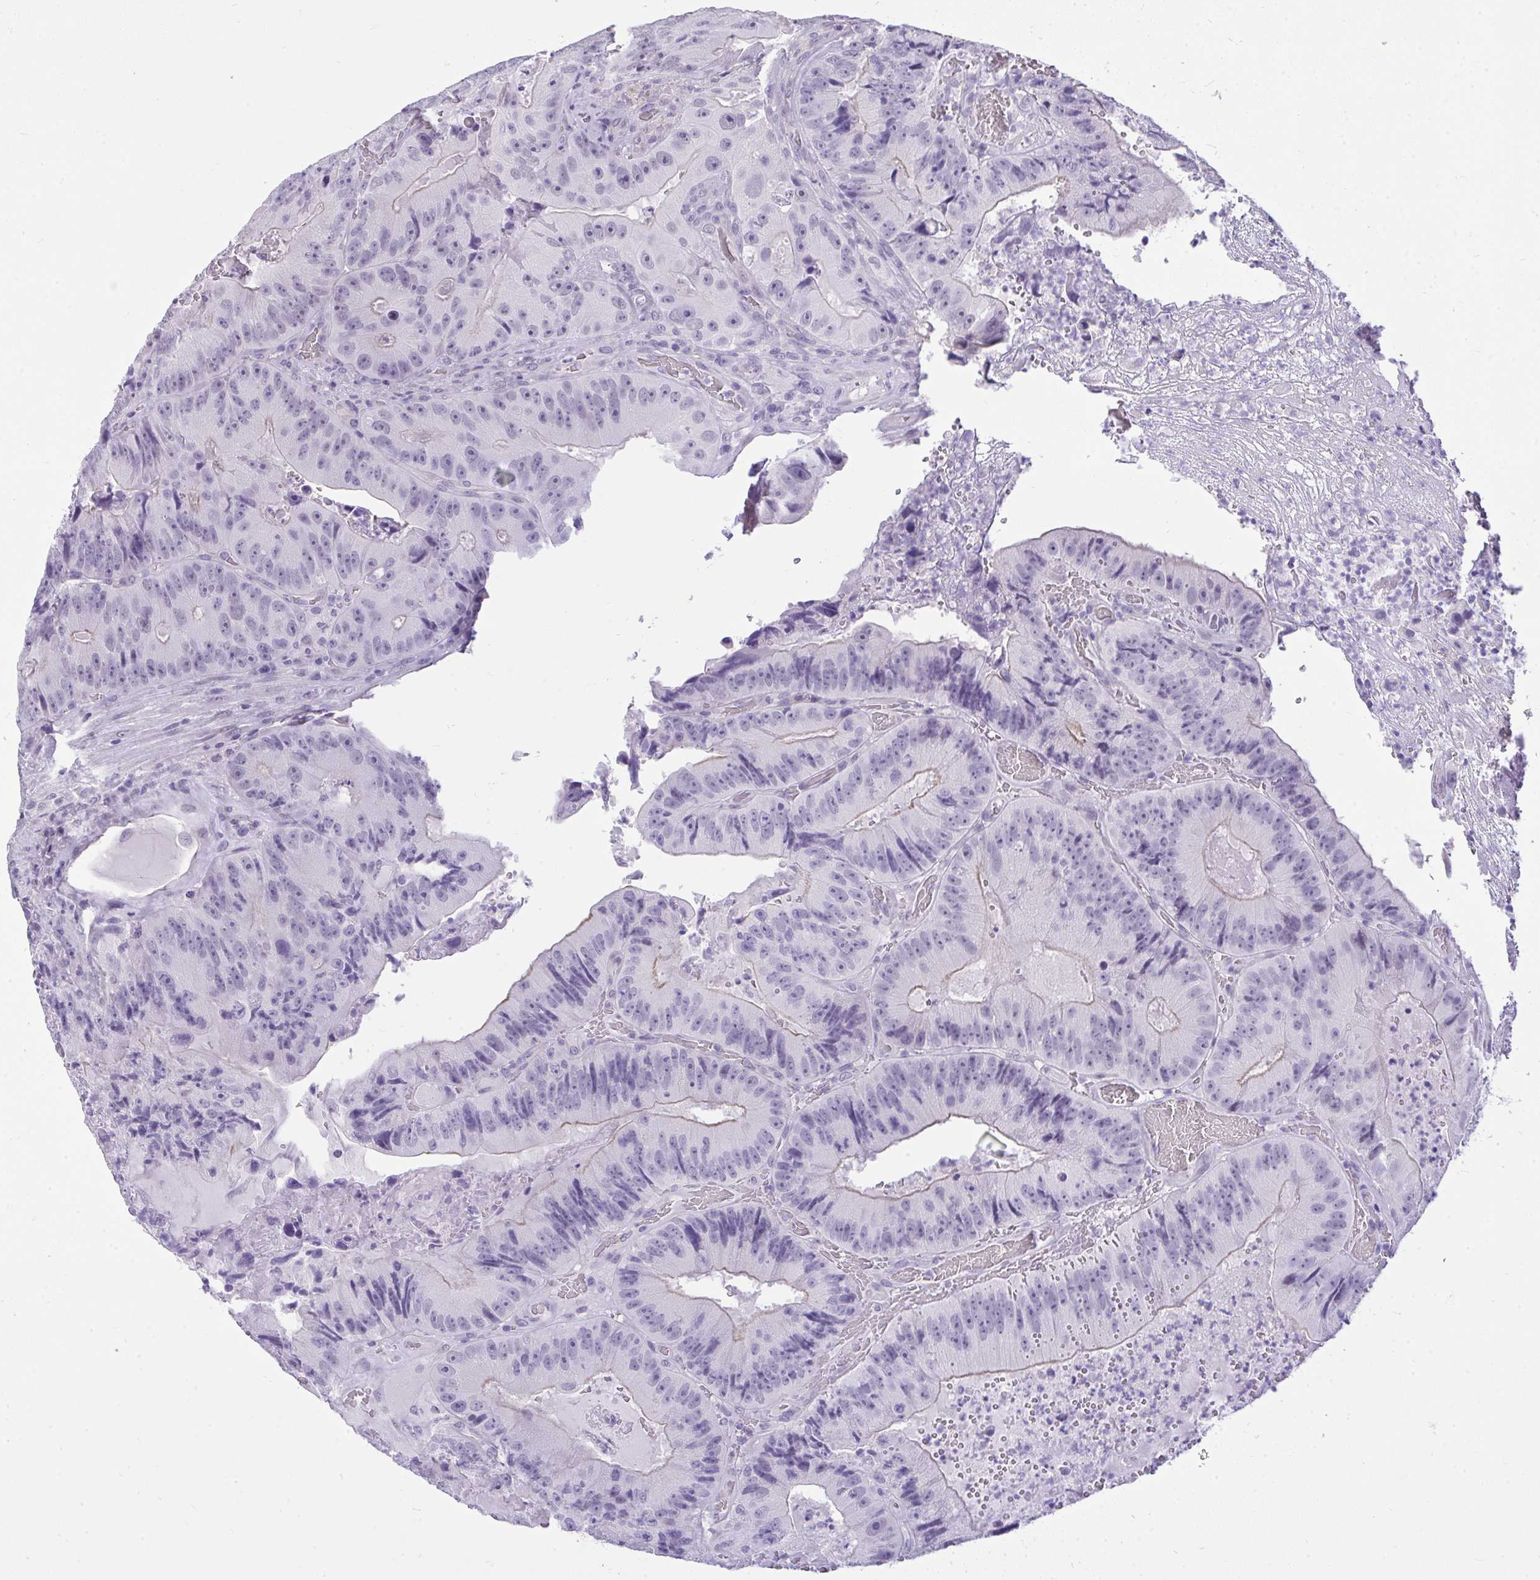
{"staining": {"intensity": "negative", "quantity": "none", "location": "none"}, "tissue": "colorectal cancer", "cell_type": "Tumor cells", "image_type": "cancer", "snomed": [{"axis": "morphology", "description": "Adenocarcinoma, NOS"}, {"axis": "topography", "description": "Colon"}], "caption": "Tumor cells are negative for brown protein staining in colorectal cancer (adenocarcinoma).", "gene": "PRM2", "patient": {"sex": "female", "age": 86}}